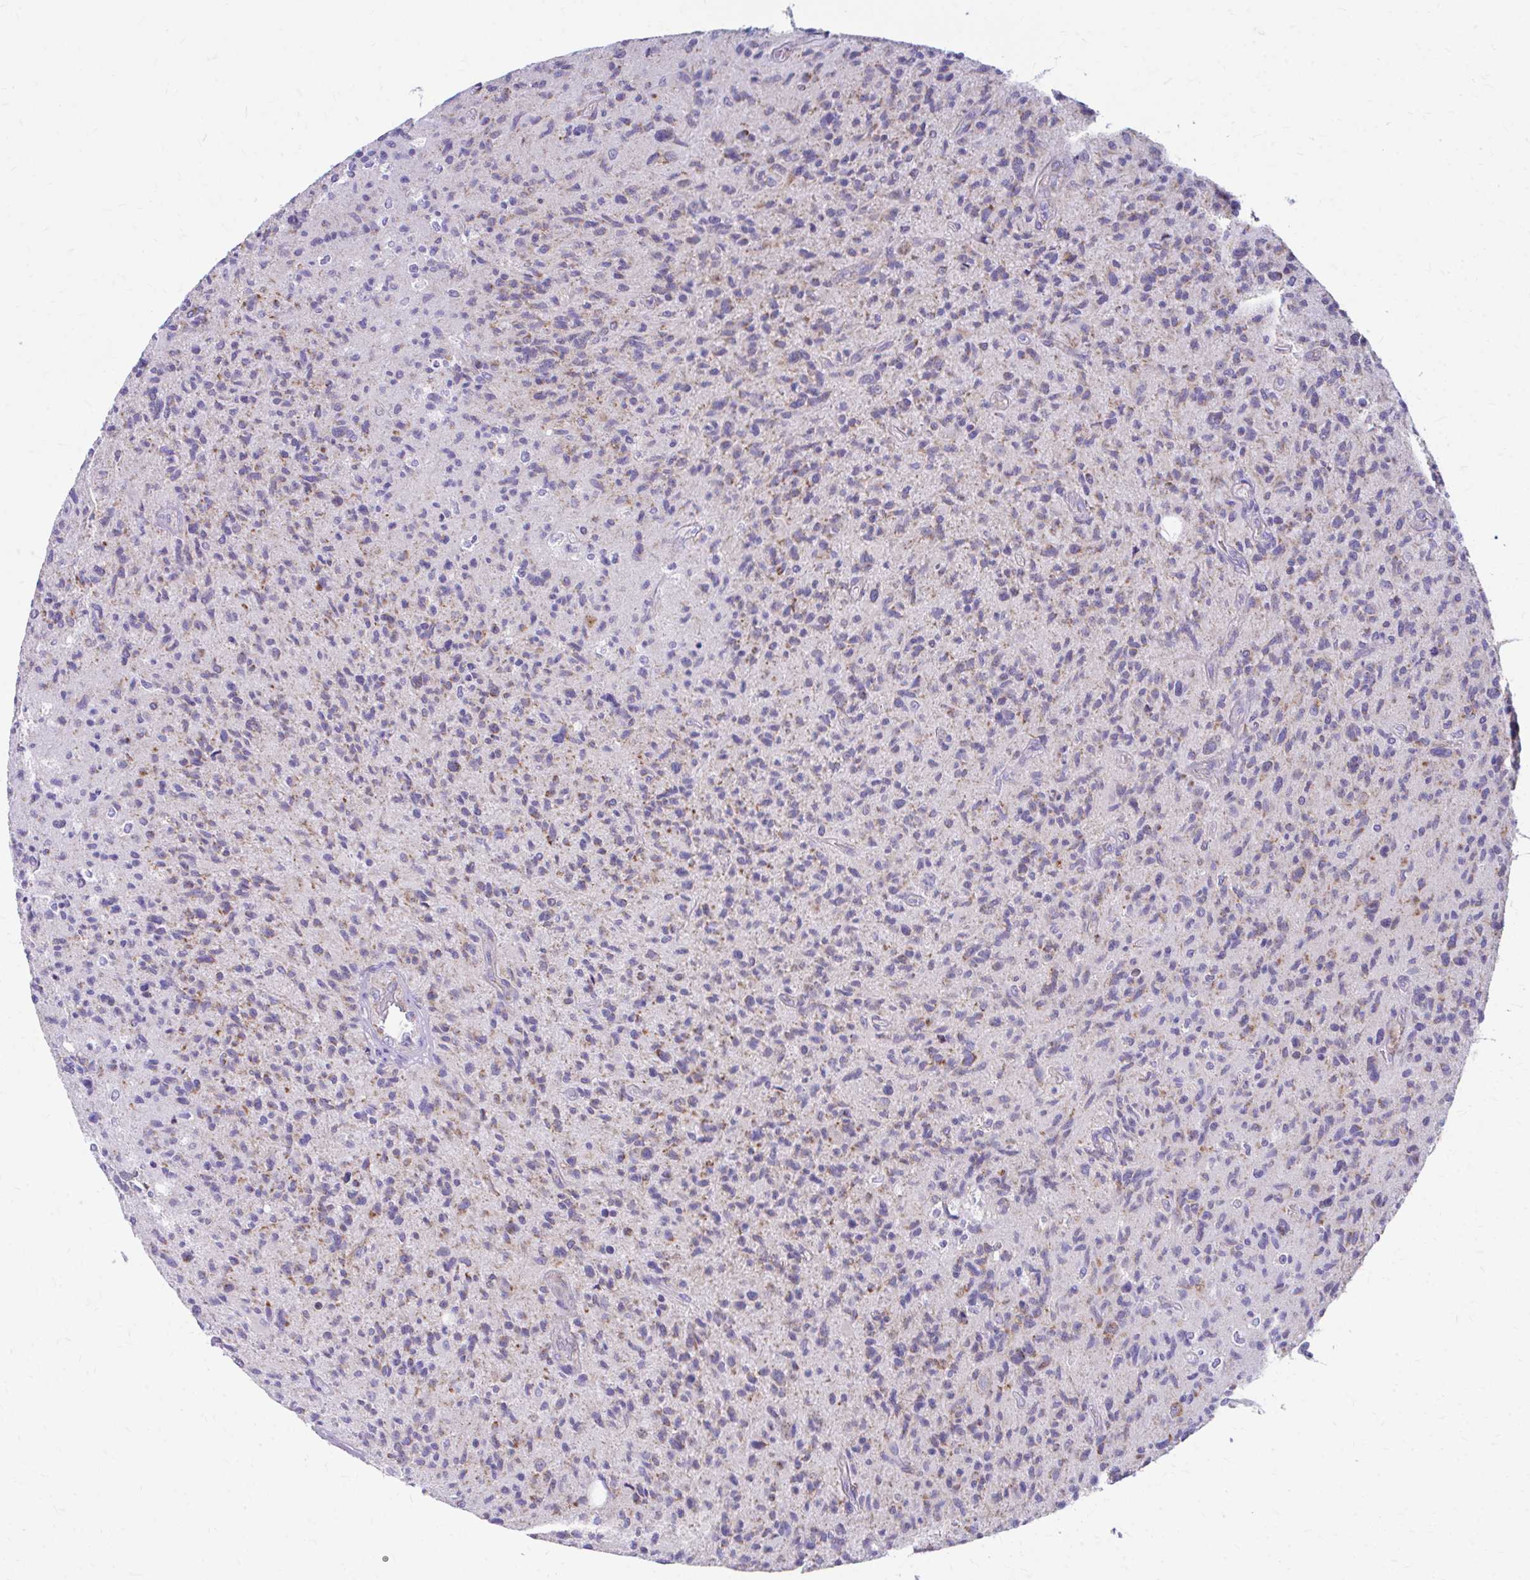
{"staining": {"intensity": "weak", "quantity": "25%-75%", "location": "cytoplasmic/membranous"}, "tissue": "glioma", "cell_type": "Tumor cells", "image_type": "cancer", "snomed": [{"axis": "morphology", "description": "Glioma, malignant, High grade"}, {"axis": "topography", "description": "Brain"}], "caption": "The histopathology image displays a brown stain indicating the presence of a protein in the cytoplasmic/membranous of tumor cells in malignant glioma (high-grade).", "gene": "MRPL19", "patient": {"sex": "female", "age": 70}}